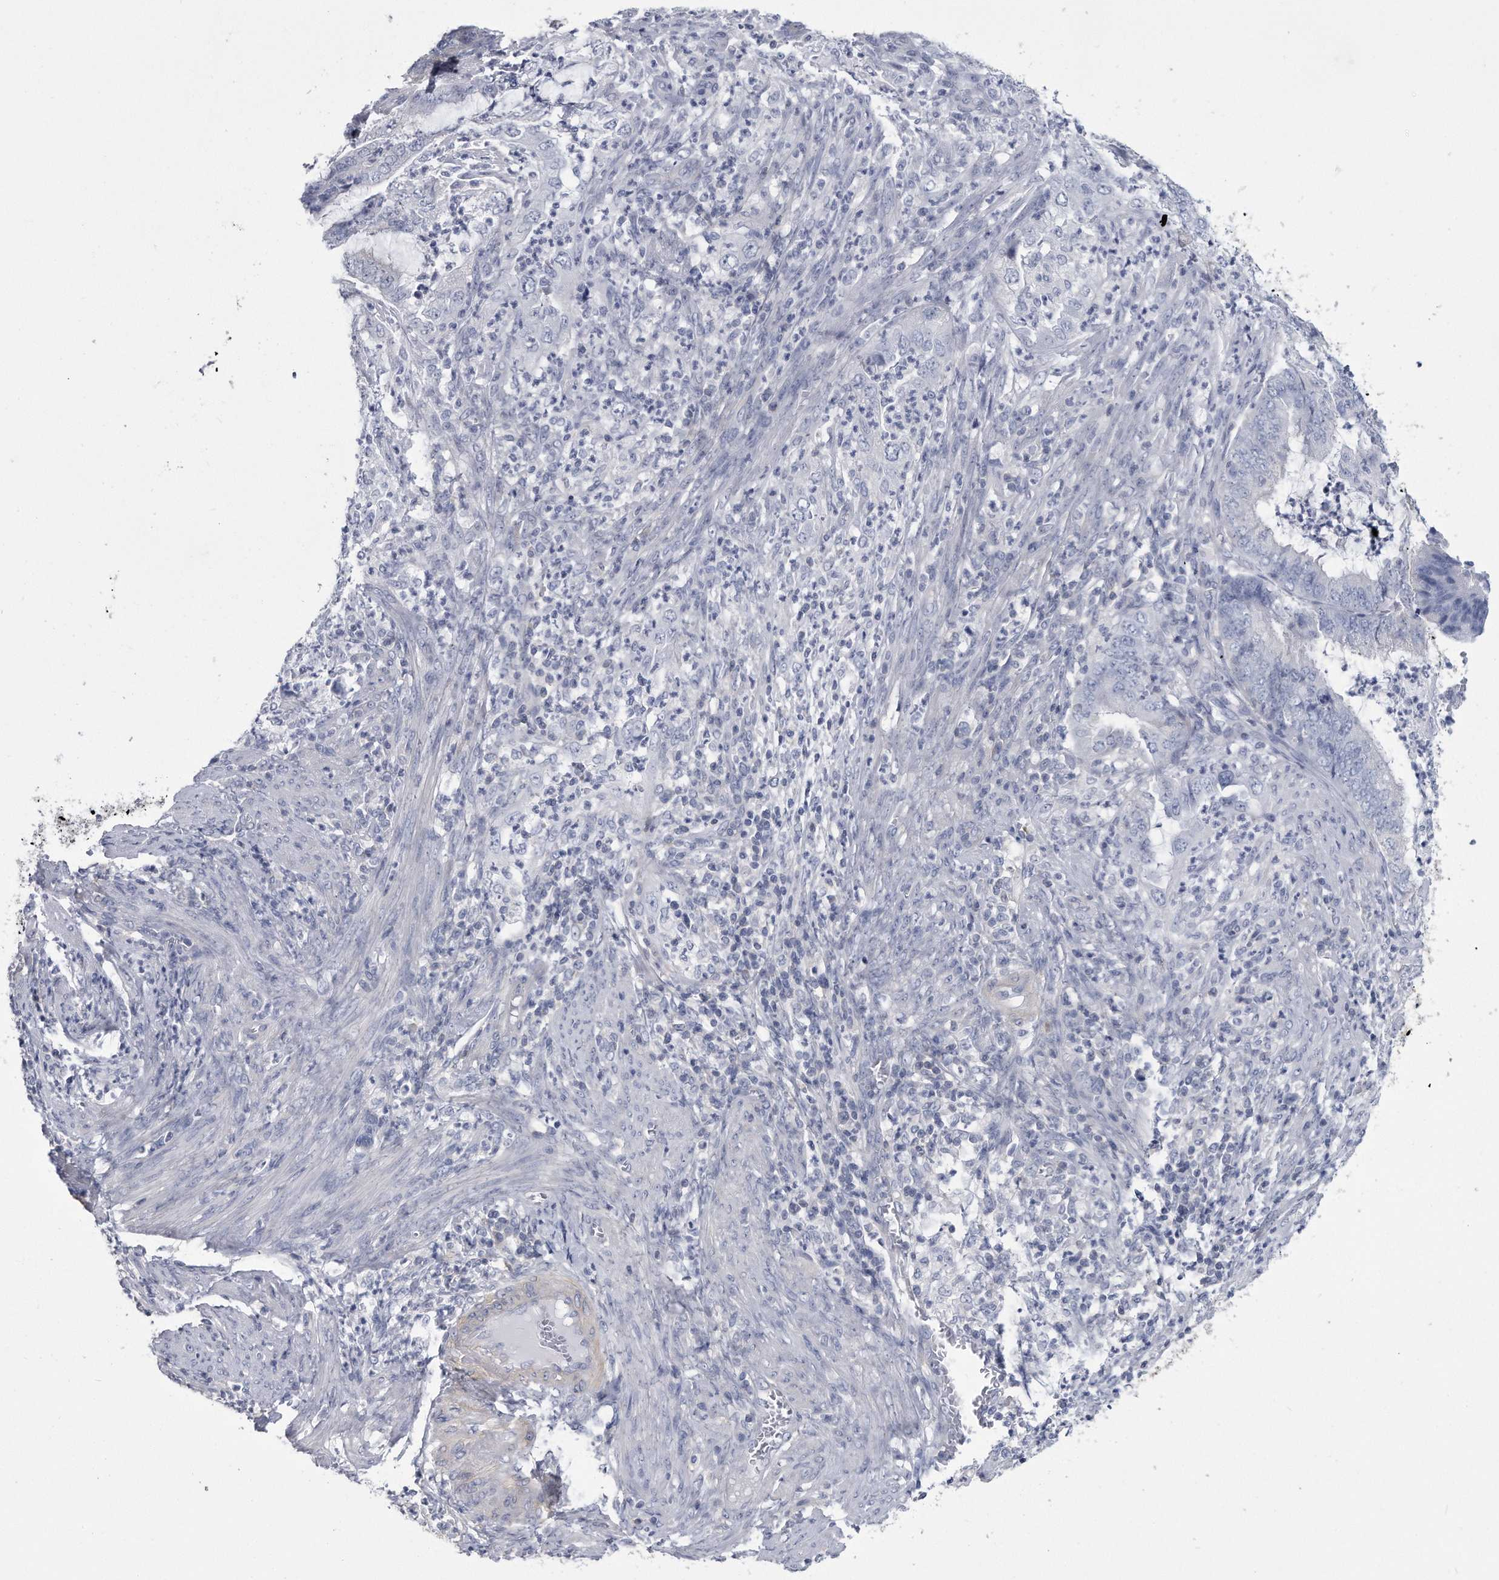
{"staining": {"intensity": "negative", "quantity": "none", "location": "none"}, "tissue": "endometrial cancer", "cell_type": "Tumor cells", "image_type": "cancer", "snomed": [{"axis": "morphology", "description": "Adenocarcinoma, NOS"}, {"axis": "topography", "description": "Endometrium"}], "caption": "This is an immunohistochemistry histopathology image of human adenocarcinoma (endometrial). There is no staining in tumor cells.", "gene": "PYGB", "patient": {"sex": "female", "age": 51}}